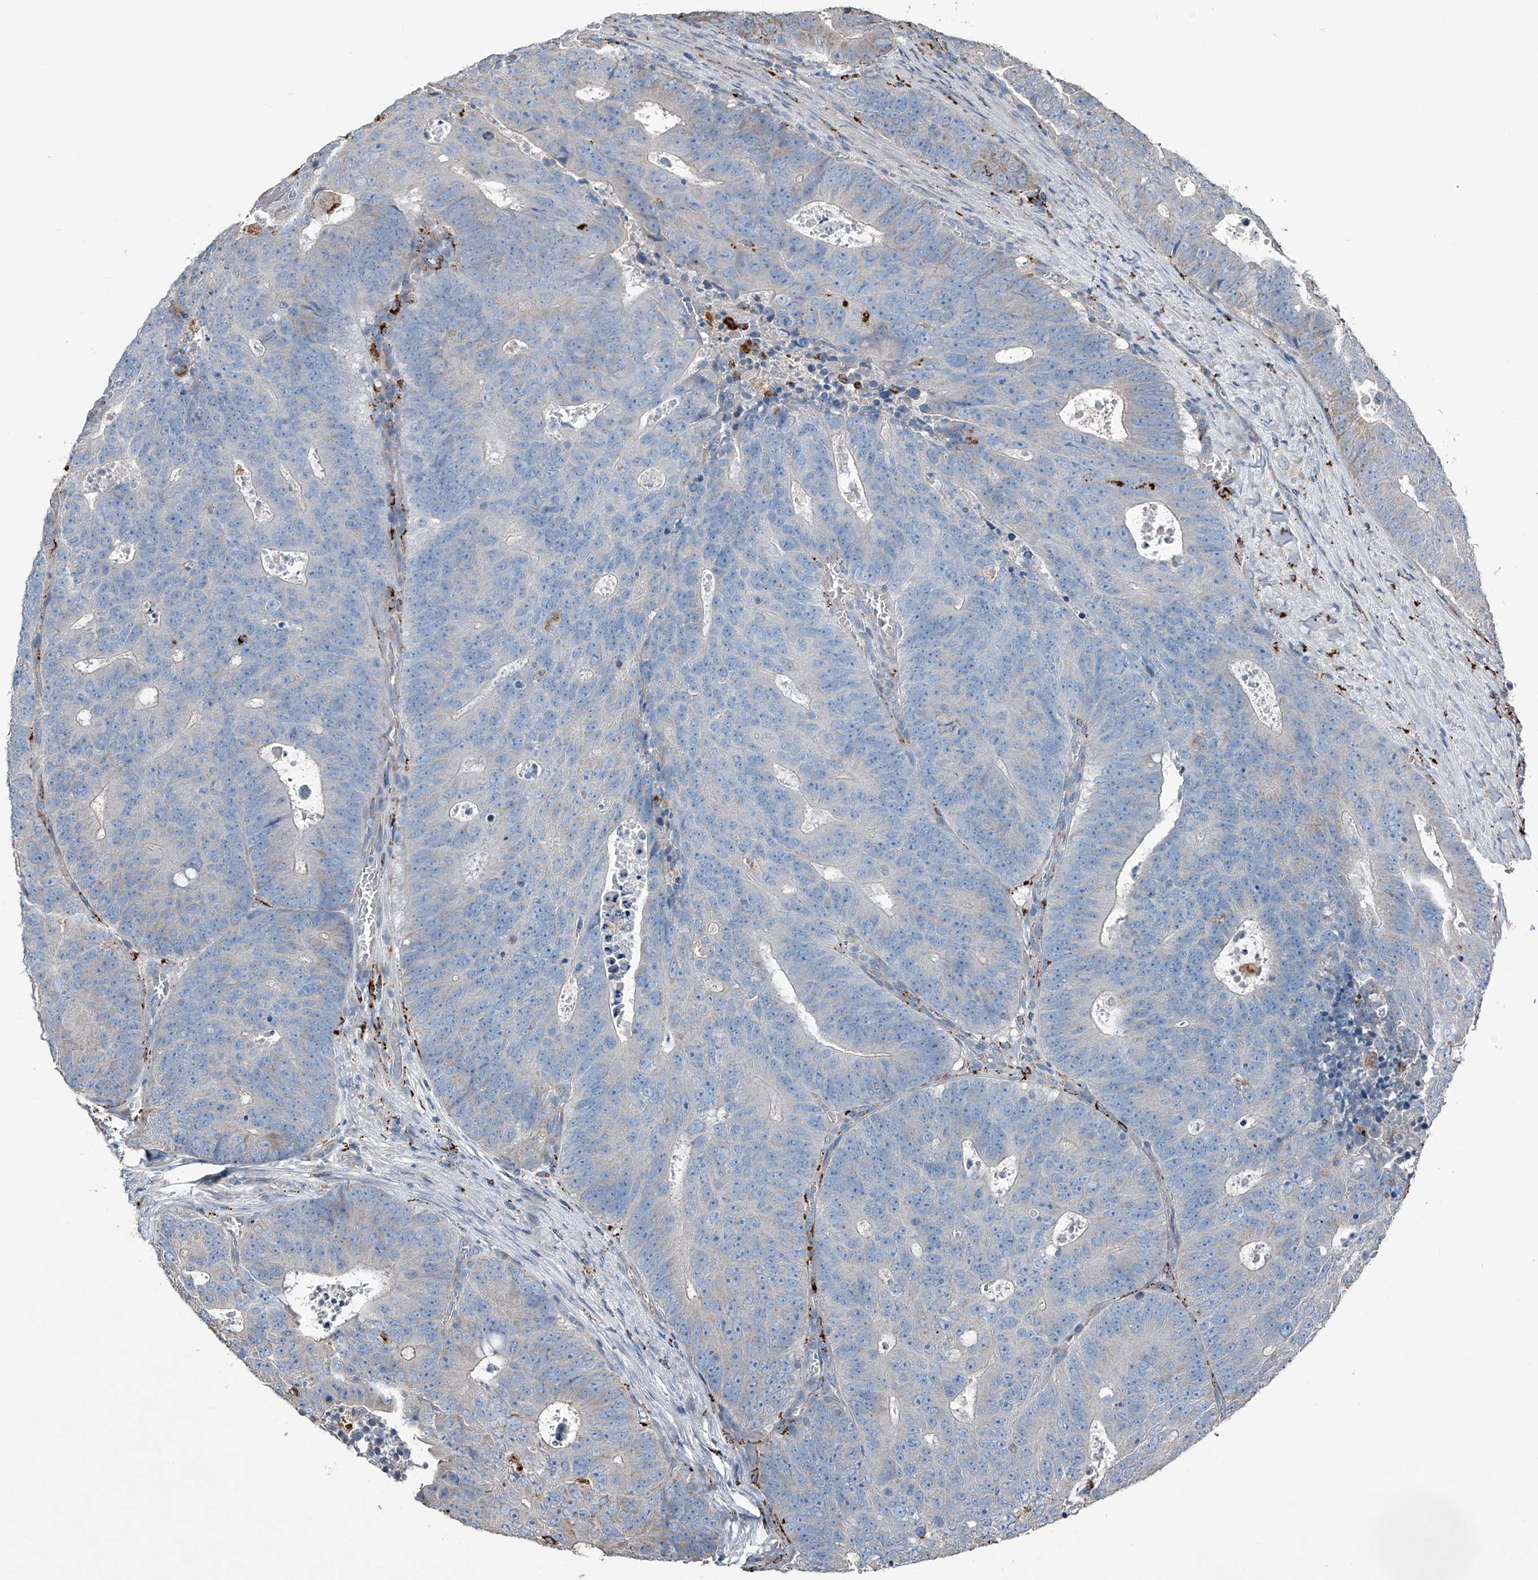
{"staining": {"intensity": "negative", "quantity": "none", "location": "none"}, "tissue": "colorectal cancer", "cell_type": "Tumor cells", "image_type": "cancer", "snomed": [{"axis": "morphology", "description": "Adenocarcinoma, NOS"}, {"axis": "topography", "description": "Colon"}], "caption": "Immunohistochemical staining of human colorectal cancer (adenocarcinoma) displays no significant expression in tumor cells.", "gene": "ZNF772", "patient": {"sex": "male", "age": 87}}